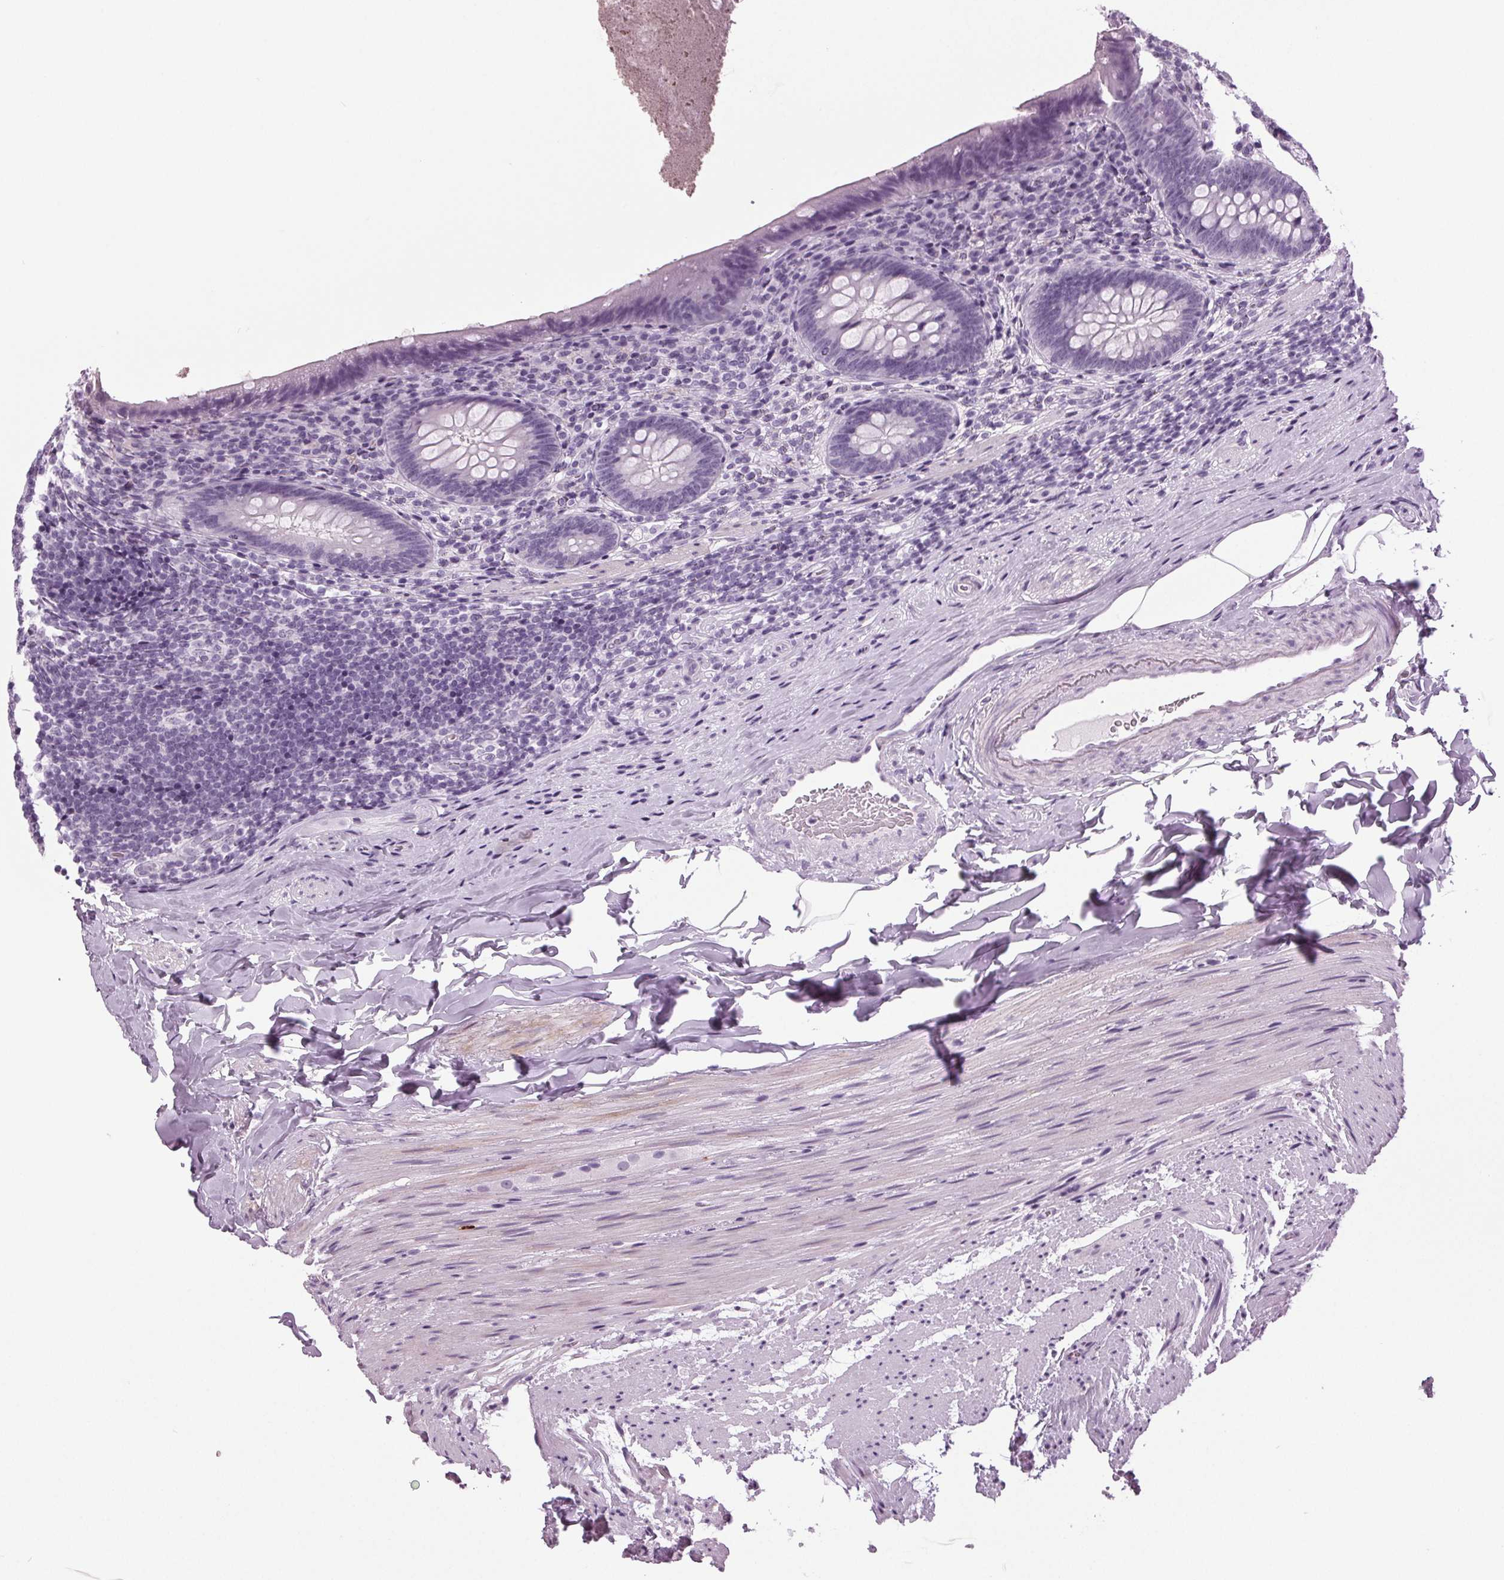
{"staining": {"intensity": "negative", "quantity": "none", "location": "none"}, "tissue": "appendix", "cell_type": "Glandular cells", "image_type": "normal", "snomed": [{"axis": "morphology", "description": "Normal tissue, NOS"}, {"axis": "topography", "description": "Appendix"}], "caption": "Appendix stained for a protein using IHC reveals no expression glandular cells.", "gene": "DNAH12", "patient": {"sex": "male", "age": 47}}